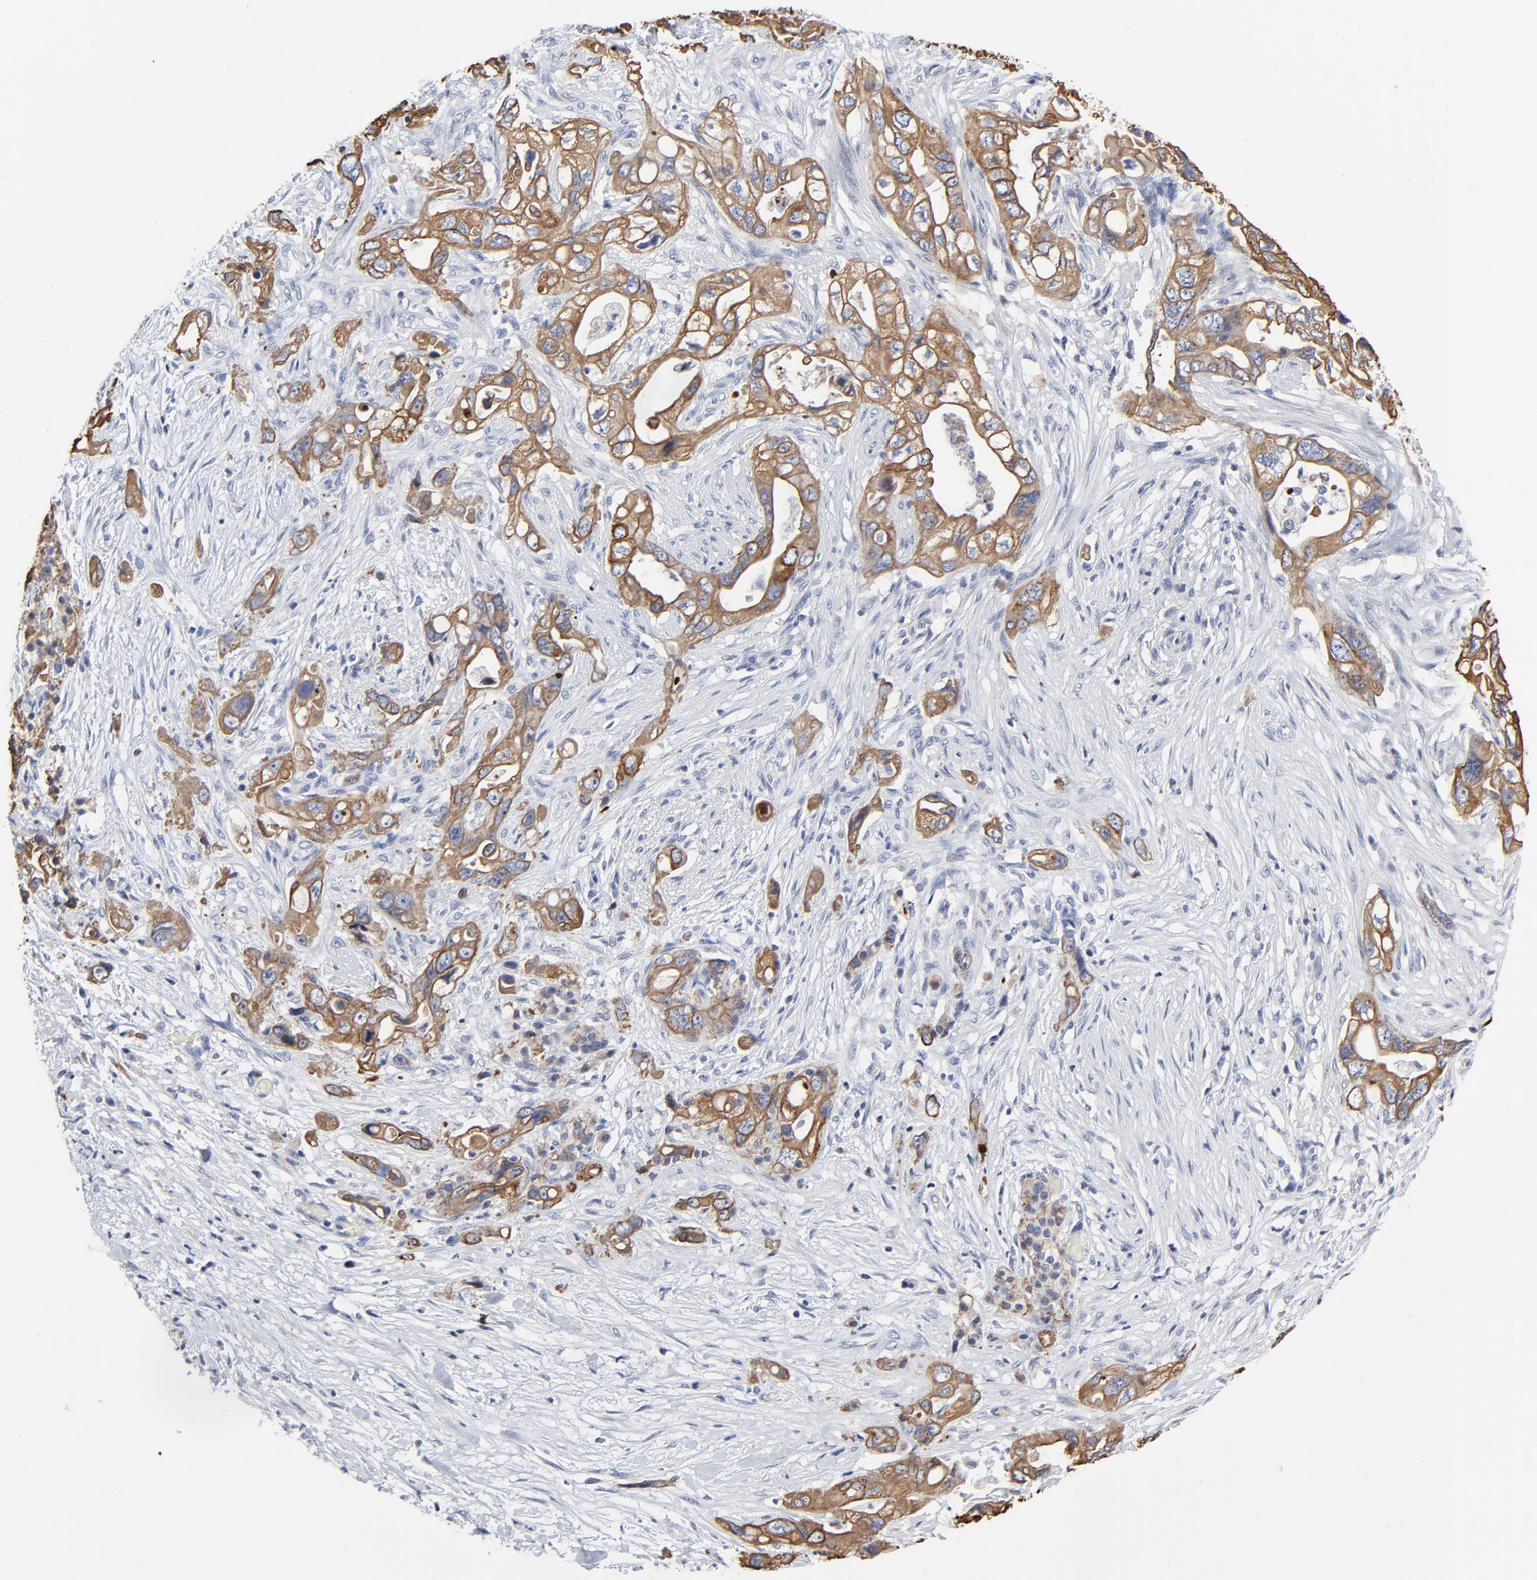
{"staining": {"intensity": "moderate", "quantity": "25%-75%", "location": "cytoplasmic/membranous"}, "tissue": "pancreatic cancer", "cell_type": "Tumor cells", "image_type": "cancer", "snomed": [{"axis": "morphology", "description": "Normal tissue, NOS"}, {"axis": "topography", "description": "Pancreas"}], "caption": "Protein expression analysis of human pancreatic cancer reveals moderate cytoplasmic/membranous positivity in approximately 25%-75% of tumor cells.", "gene": "LNX1", "patient": {"sex": "male", "age": 42}}